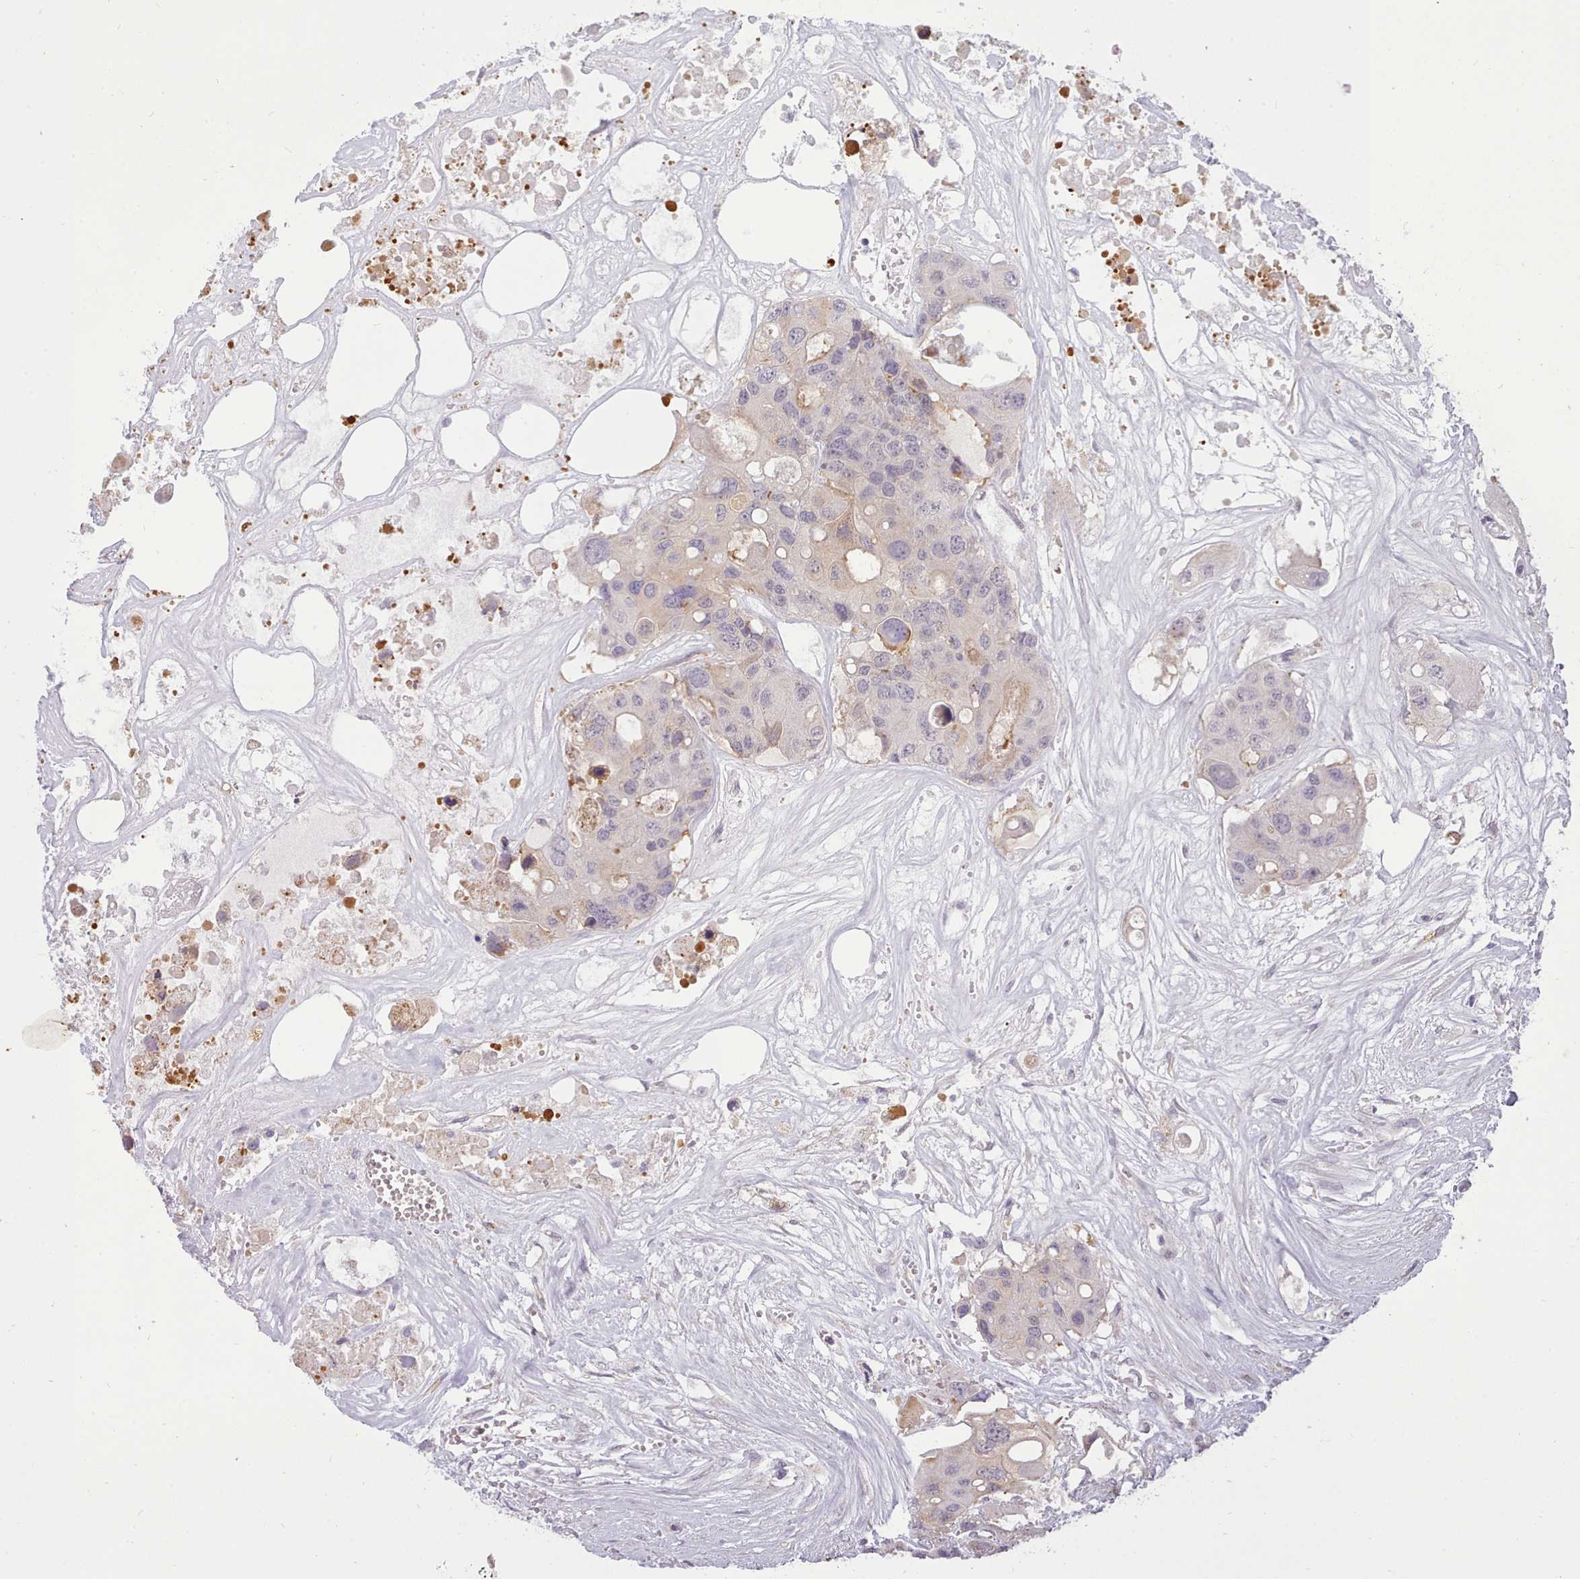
{"staining": {"intensity": "negative", "quantity": "none", "location": "none"}, "tissue": "colorectal cancer", "cell_type": "Tumor cells", "image_type": "cancer", "snomed": [{"axis": "morphology", "description": "Adenocarcinoma, NOS"}, {"axis": "topography", "description": "Colon"}], "caption": "This is an IHC photomicrograph of human colorectal cancer. There is no staining in tumor cells.", "gene": "ARL17A", "patient": {"sex": "male", "age": 77}}